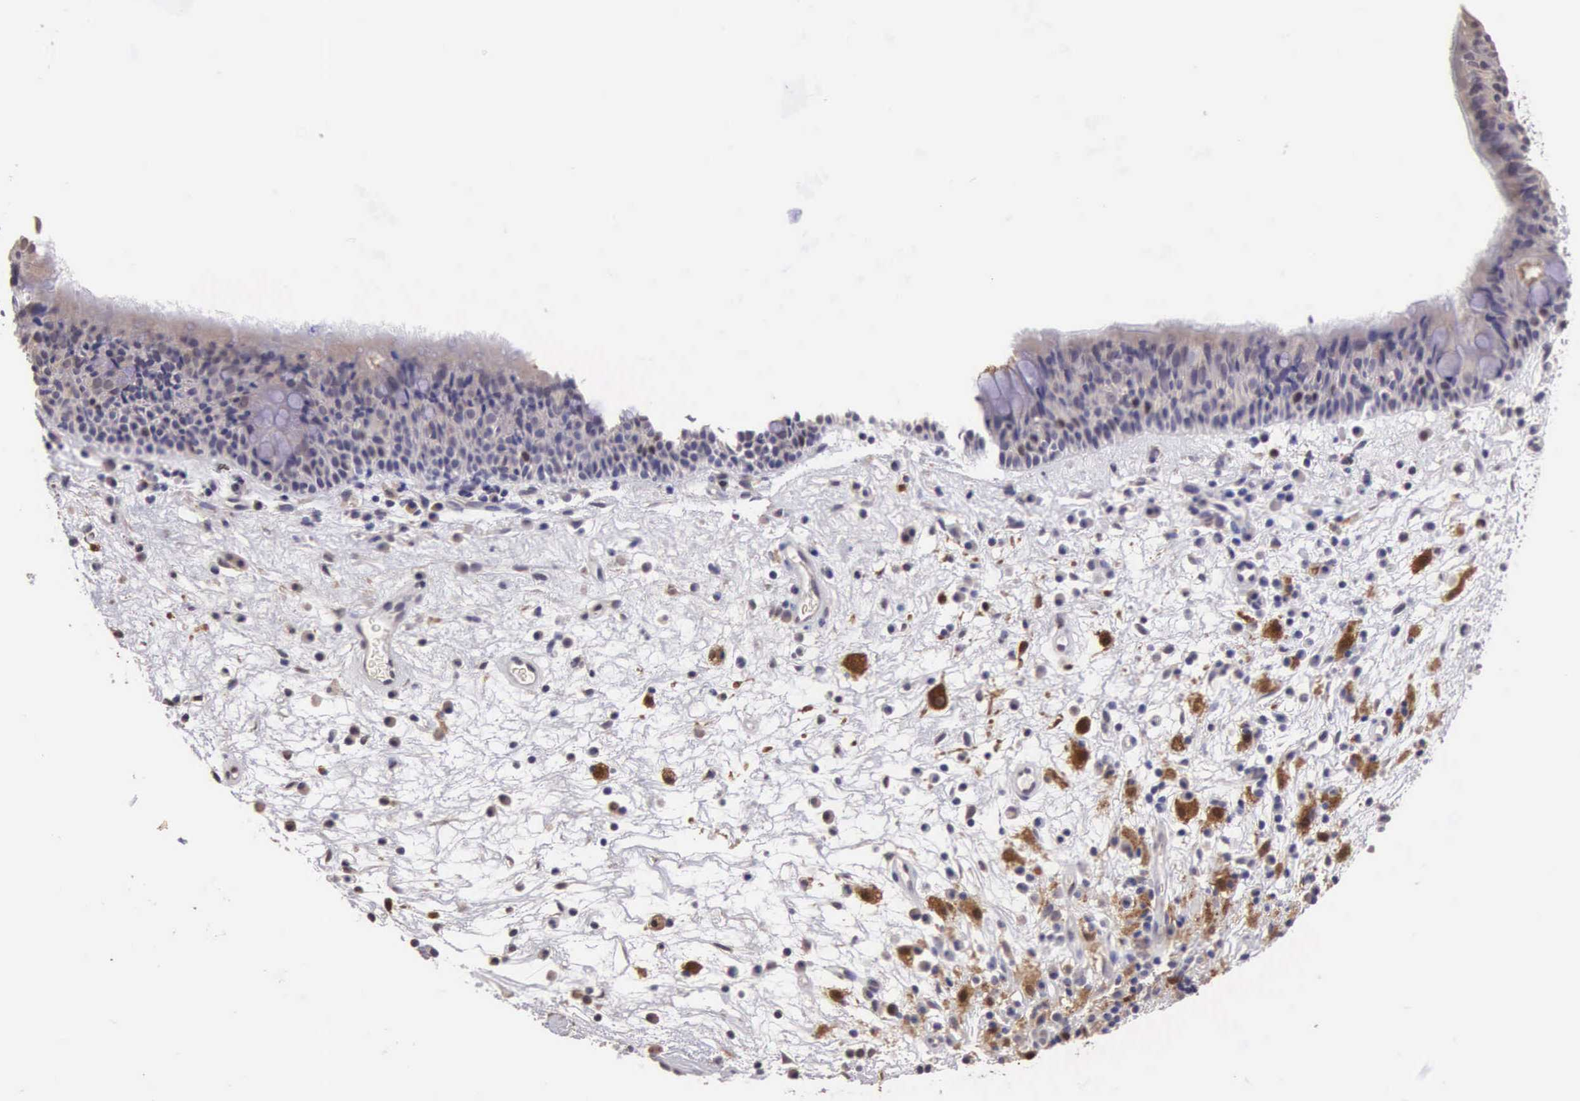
{"staining": {"intensity": "weak", "quantity": "25%-75%", "location": "cytoplasmic/membranous,nuclear"}, "tissue": "nasopharynx", "cell_type": "Respiratory epithelial cells", "image_type": "normal", "snomed": [{"axis": "morphology", "description": "Normal tissue, NOS"}, {"axis": "topography", "description": "Nasopharynx"}], "caption": "This micrograph exhibits unremarkable nasopharynx stained with immunohistochemistry to label a protein in brown. The cytoplasmic/membranous,nuclear of respiratory epithelial cells show weak positivity for the protein. Nuclei are counter-stained blue.", "gene": "CDC45", "patient": {"sex": "male", "age": 63}}